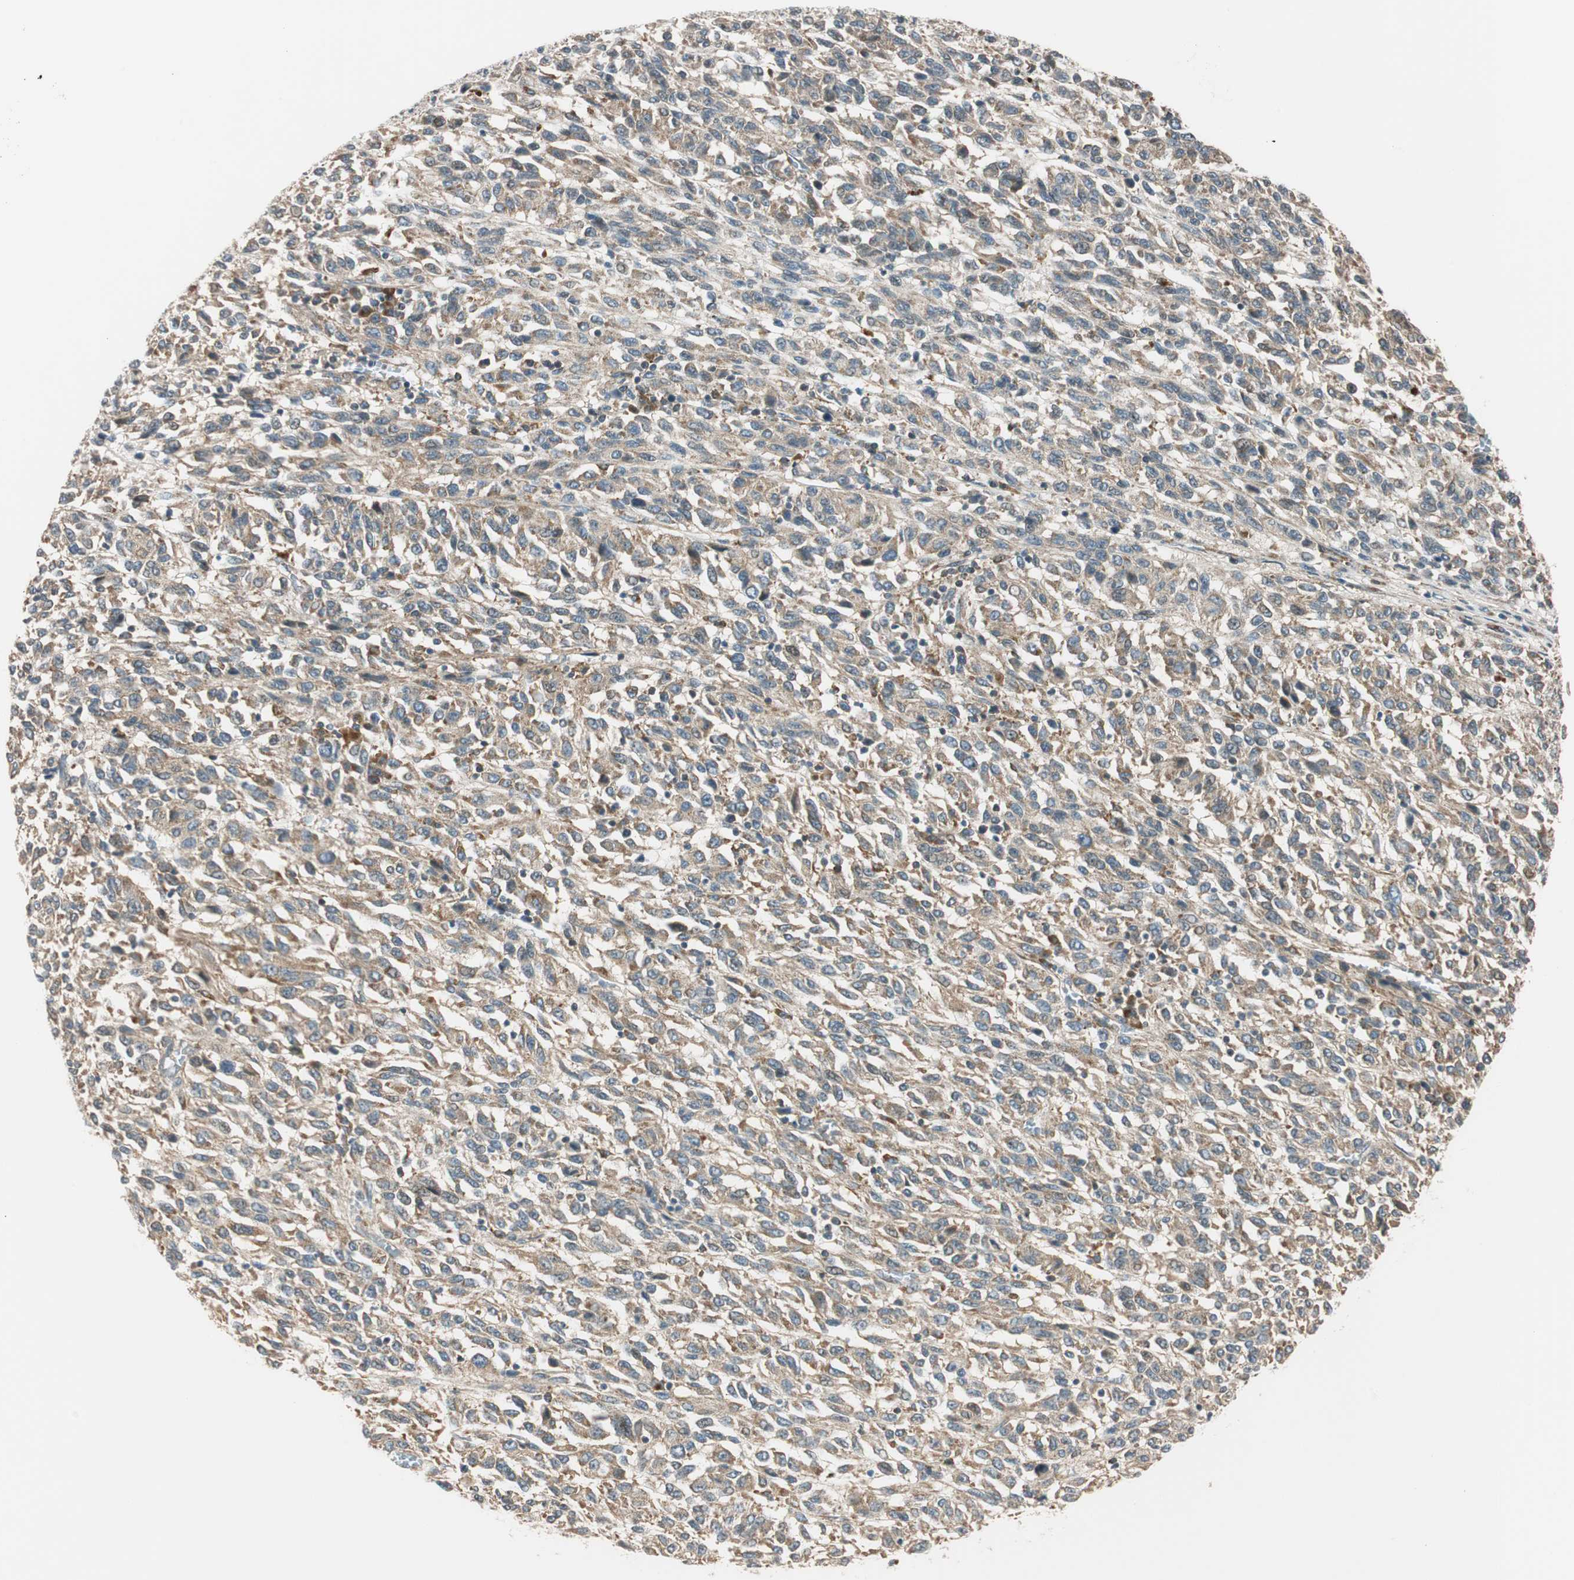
{"staining": {"intensity": "weak", "quantity": ">75%", "location": "cytoplasmic/membranous"}, "tissue": "melanoma", "cell_type": "Tumor cells", "image_type": "cancer", "snomed": [{"axis": "morphology", "description": "Malignant melanoma, Metastatic site"}, {"axis": "topography", "description": "Lung"}], "caption": "Melanoma tissue shows weak cytoplasmic/membranous positivity in approximately >75% of tumor cells, visualized by immunohistochemistry. (DAB (3,3'-diaminobenzidine) = brown stain, brightfield microscopy at high magnification).", "gene": "ABI1", "patient": {"sex": "male", "age": 64}}